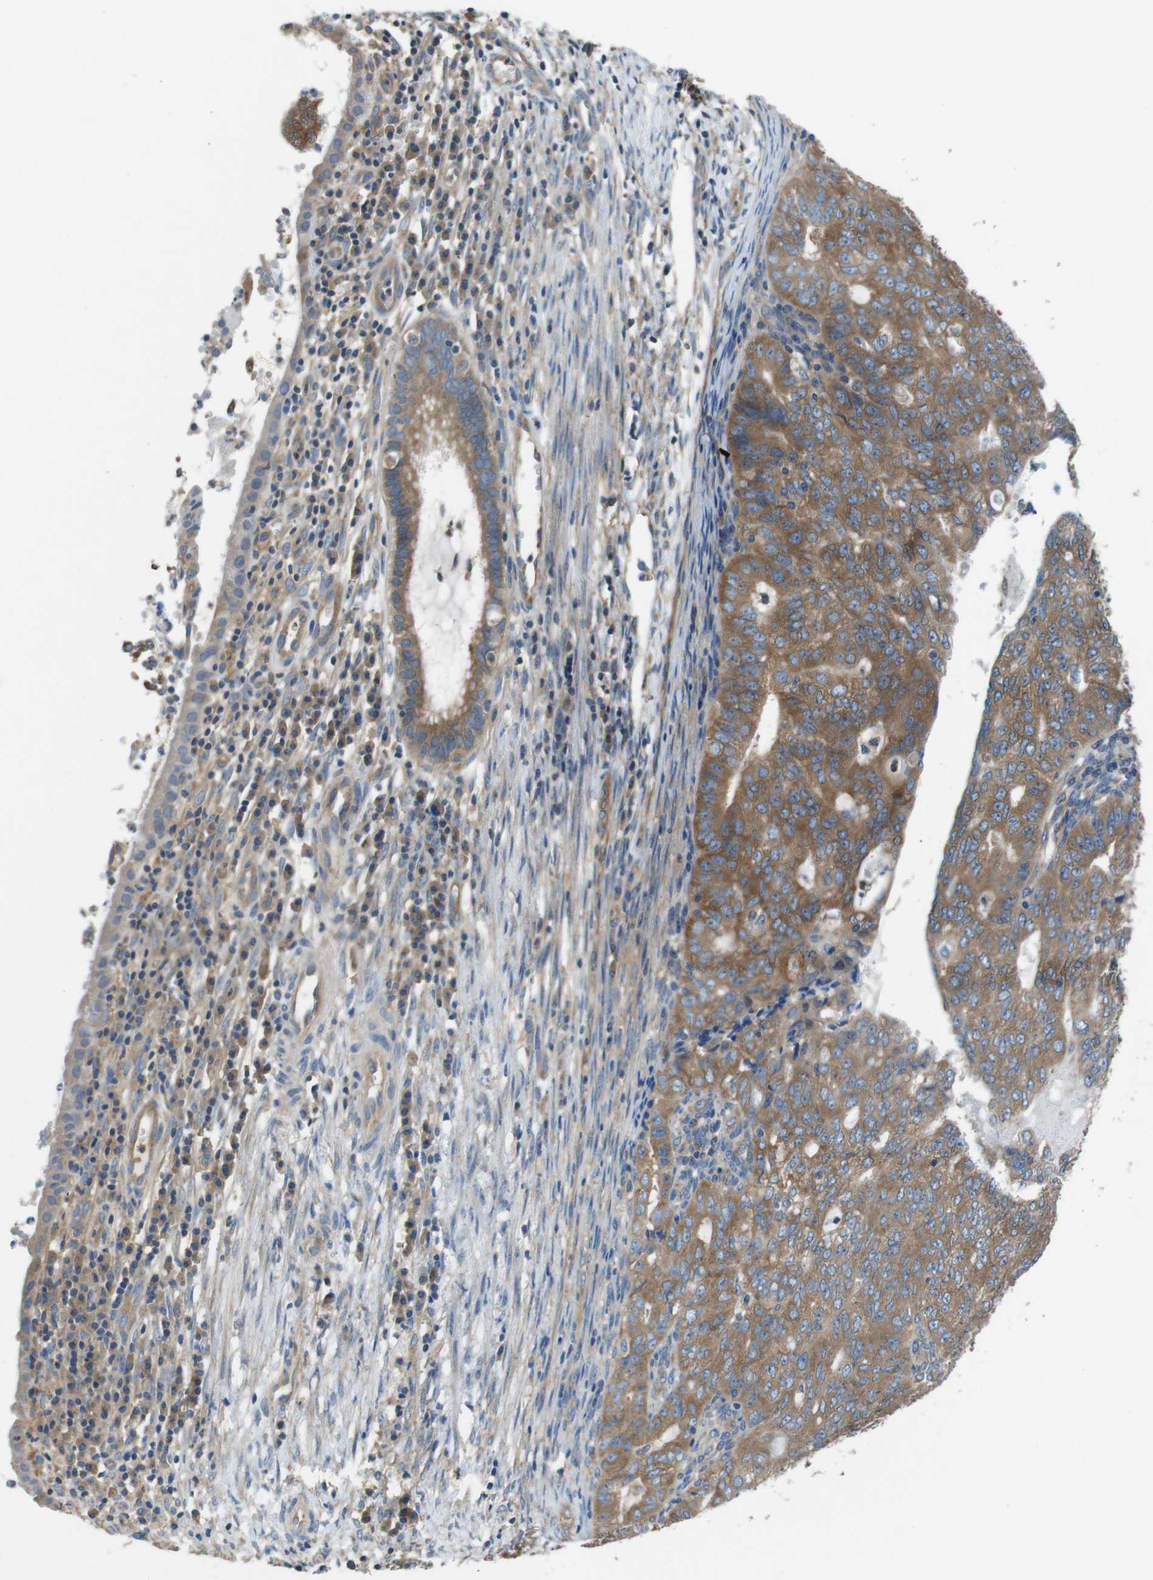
{"staining": {"intensity": "moderate", "quantity": ">75%", "location": "cytoplasmic/membranous"}, "tissue": "endometrial cancer", "cell_type": "Tumor cells", "image_type": "cancer", "snomed": [{"axis": "morphology", "description": "Adenocarcinoma, NOS"}, {"axis": "topography", "description": "Endometrium"}], "caption": "This is a micrograph of IHC staining of adenocarcinoma (endometrial), which shows moderate expression in the cytoplasmic/membranous of tumor cells.", "gene": "DCTN1", "patient": {"sex": "female", "age": 32}}